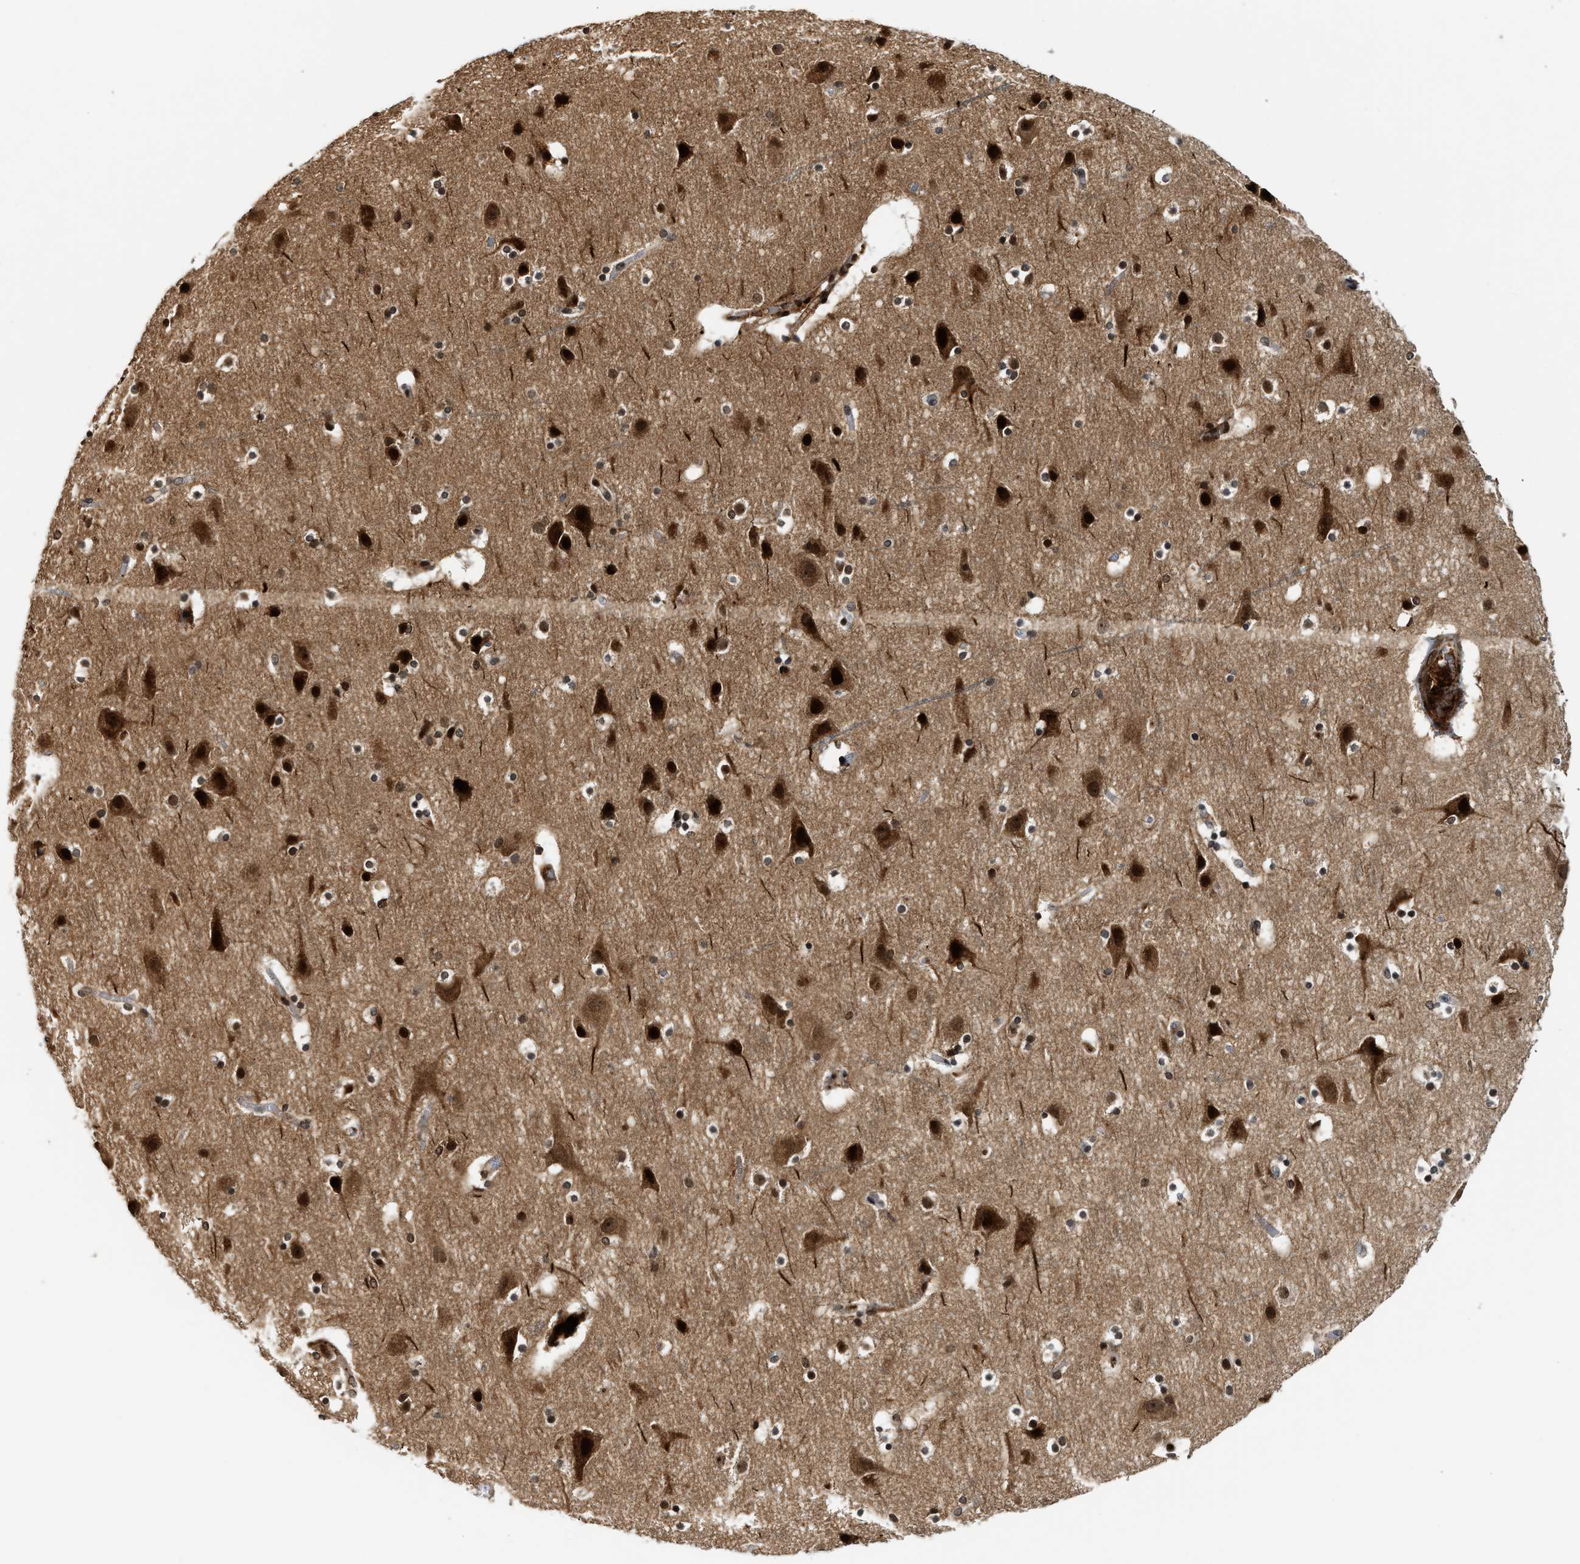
{"staining": {"intensity": "strong", "quantity": ">75%", "location": "cytoplasmic/membranous,nuclear"}, "tissue": "cerebral cortex", "cell_type": "Endothelial cells", "image_type": "normal", "snomed": [{"axis": "morphology", "description": "Normal tissue, NOS"}, {"axis": "topography", "description": "Cerebral cortex"}], "caption": "High-magnification brightfield microscopy of normal cerebral cortex stained with DAB (brown) and counterstained with hematoxylin (blue). endothelial cells exhibit strong cytoplasmic/membranous,nuclear staining is appreciated in about>75% of cells.", "gene": "MDM2", "patient": {"sex": "male", "age": 45}}